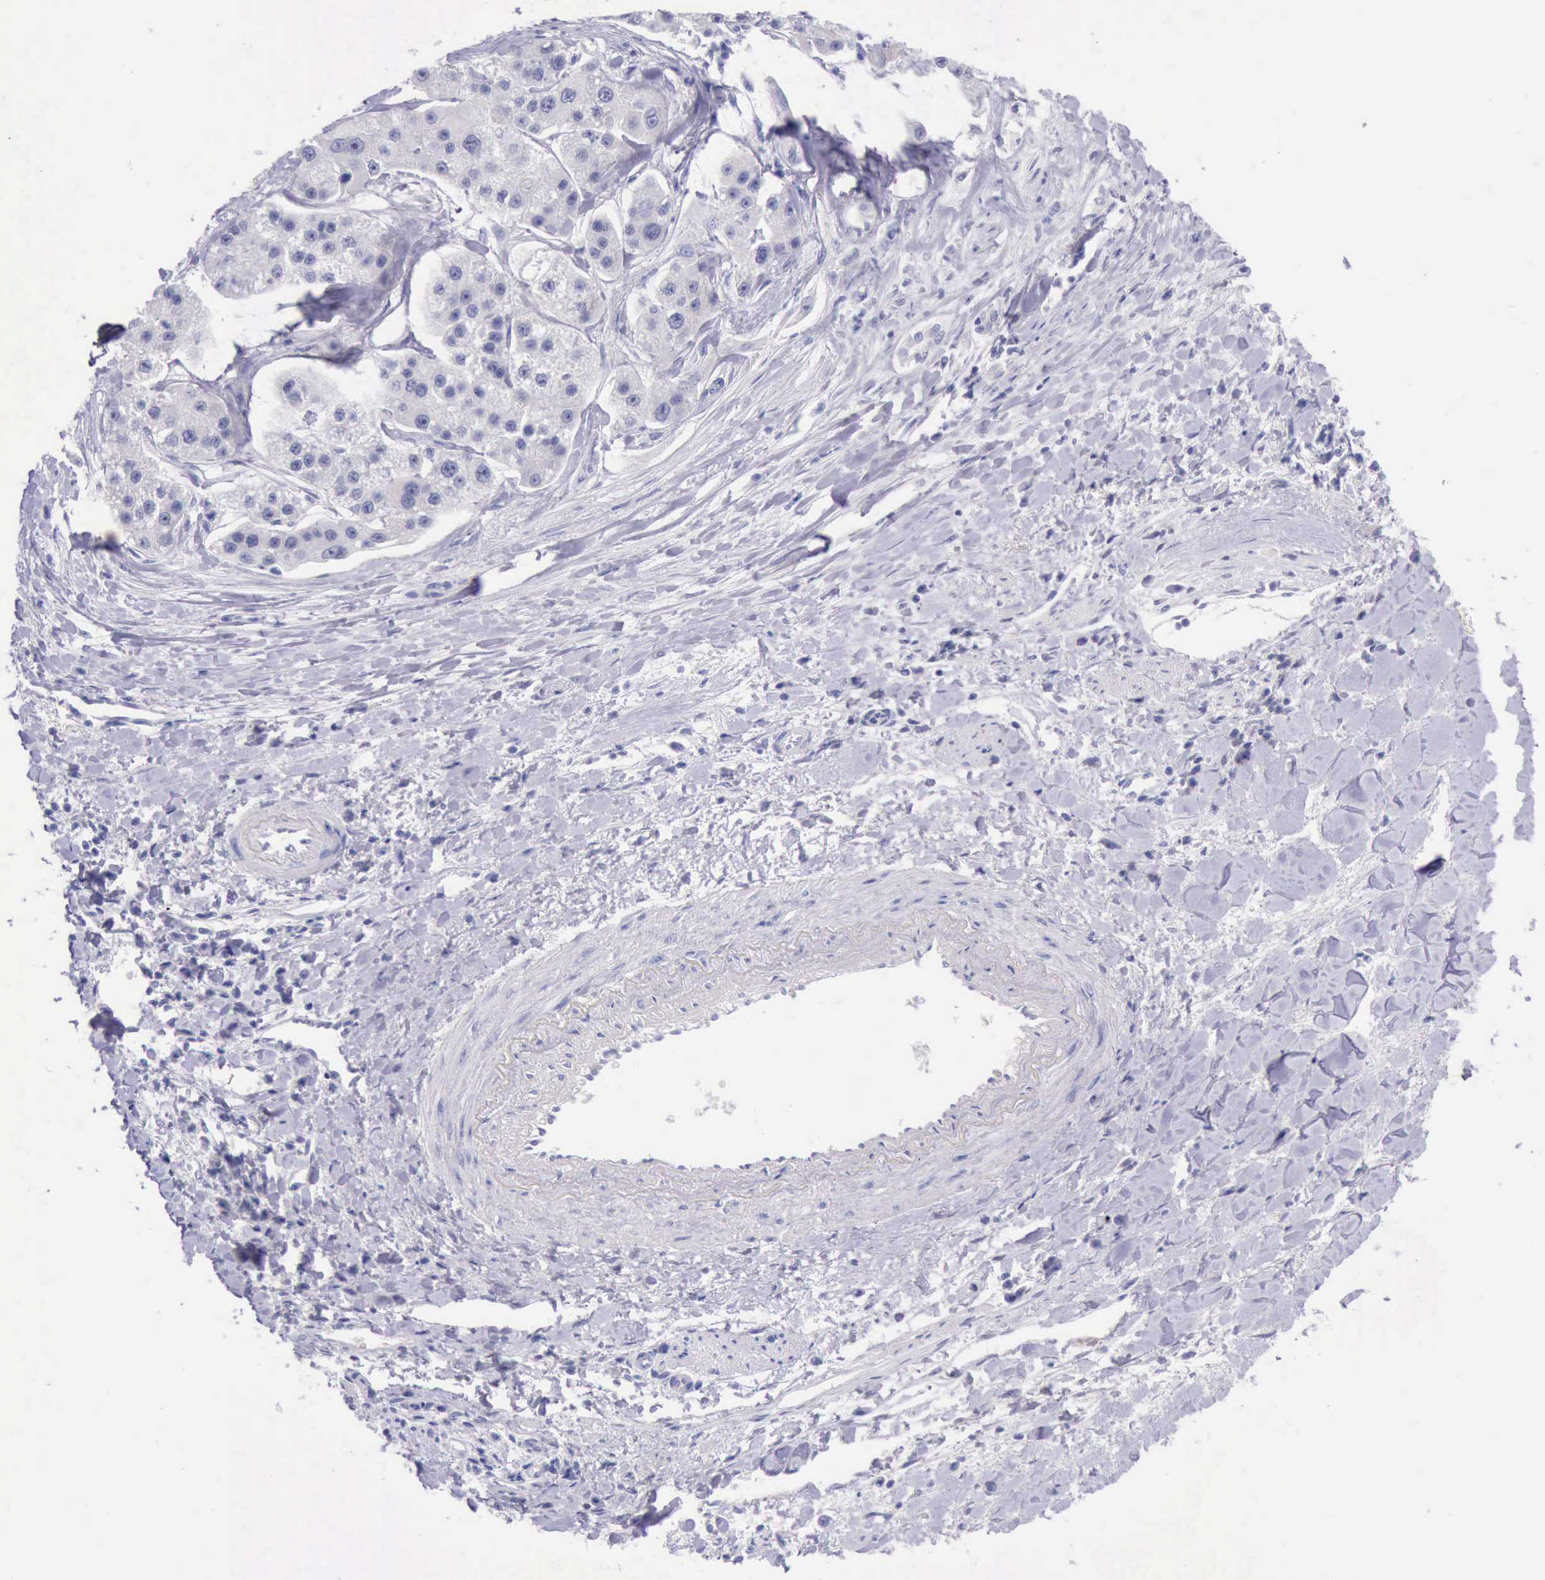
{"staining": {"intensity": "negative", "quantity": "none", "location": "none"}, "tissue": "liver cancer", "cell_type": "Tumor cells", "image_type": "cancer", "snomed": [{"axis": "morphology", "description": "Carcinoma, Hepatocellular, NOS"}, {"axis": "topography", "description": "Liver"}], "caption": "There is no significant positivity in tumor cells of liver cancer (hepatocellular carcinoma).", "gene": "LRFN5", "patient": {"sex": "female", "age": 85}}